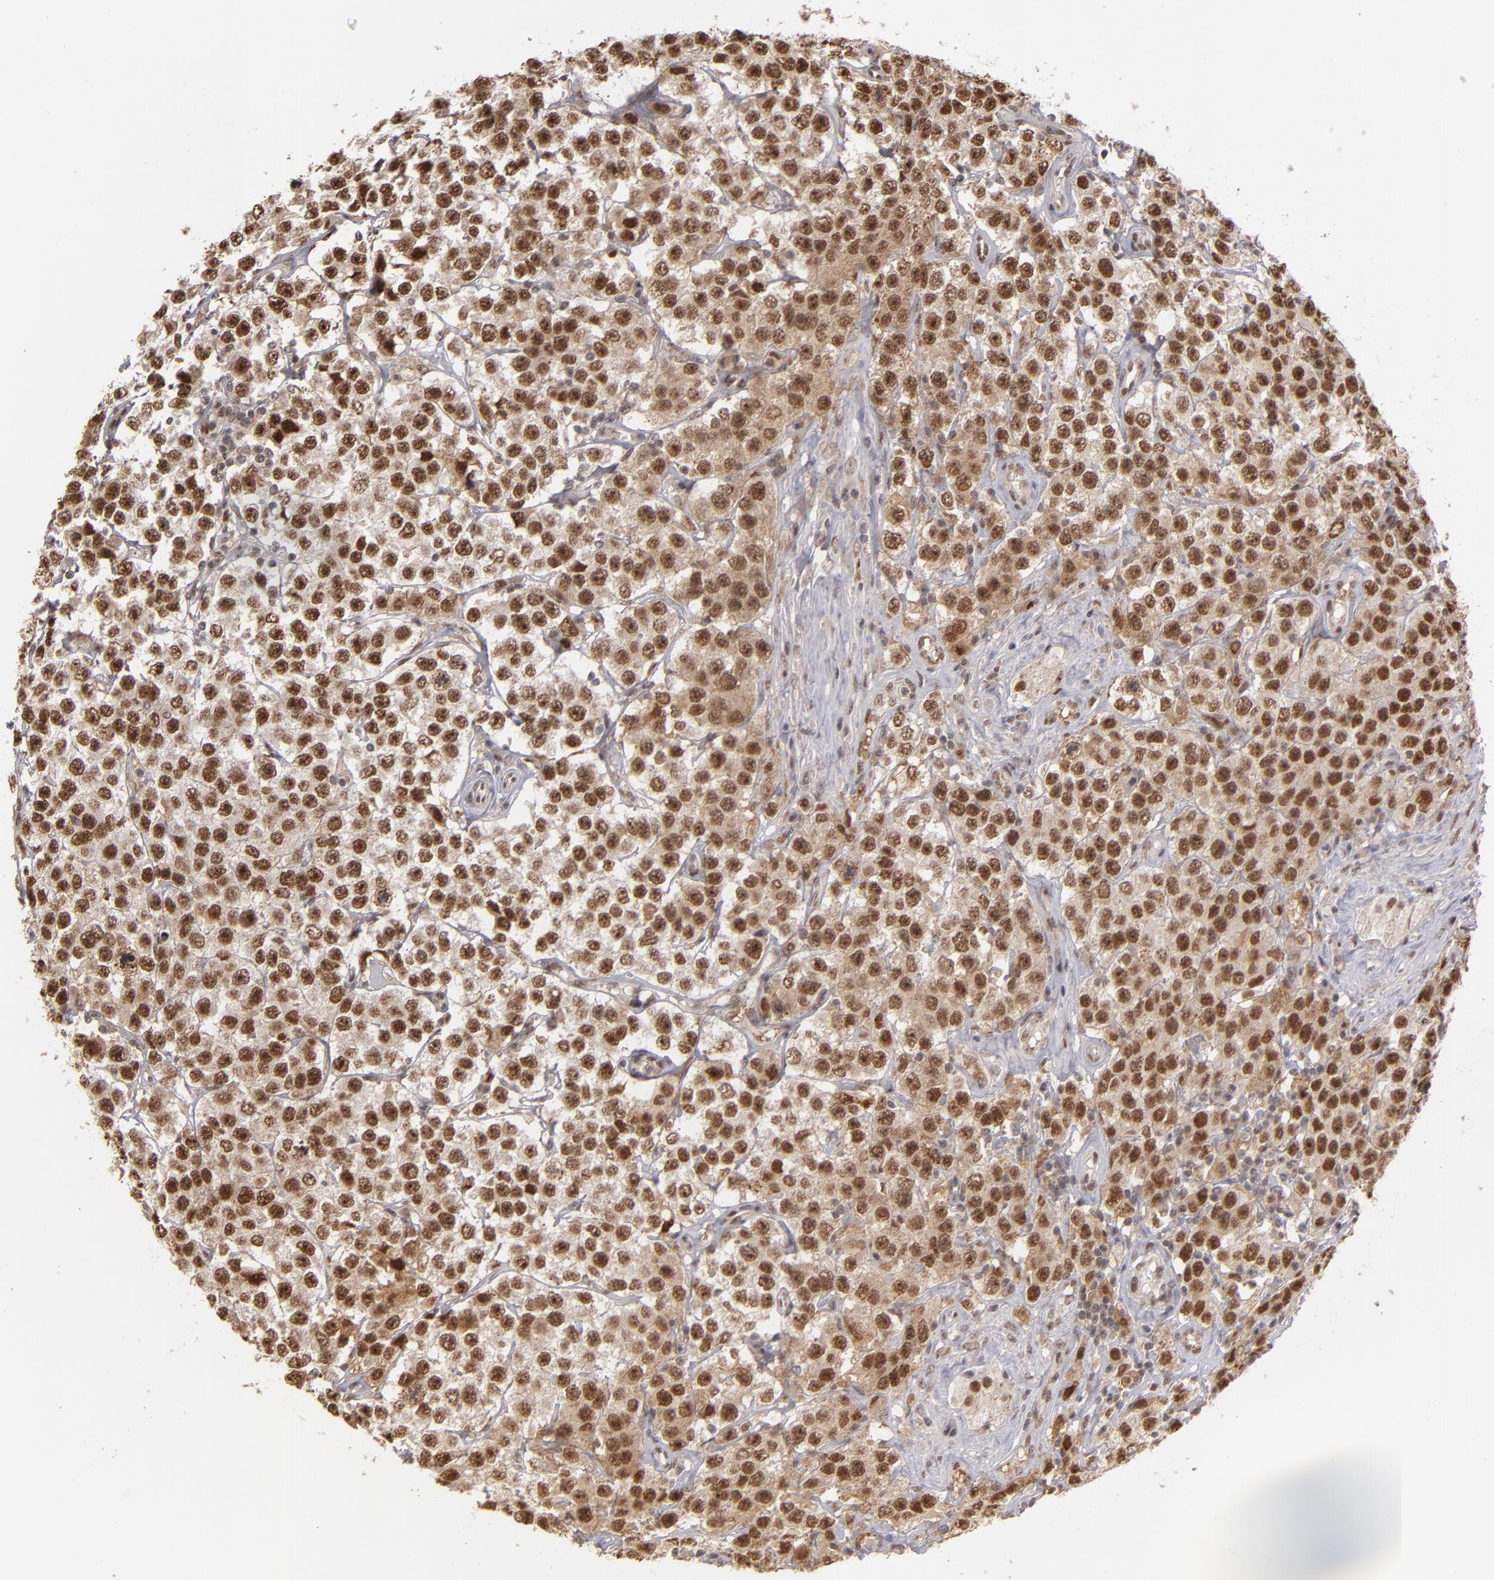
{"staining": {"intensity": "strong", "quantity": ">75%", "location": "nuclear"}, "tissue": "testis cancer", "cell_type": "Tumor cells", "image_type": "cancer", "snomed": [{"axis": "morphology", "description": "Seminoma, NOS"}, {"axis": "topography", "description": "Testis"}], "caption": "Immunohistochemical staining of human seminoma (testis) shows strong nuclear protein expression in about >75% of tumor cells.", "gene": "ZNF234", "patient": {"sex": "male", "age": 52}}